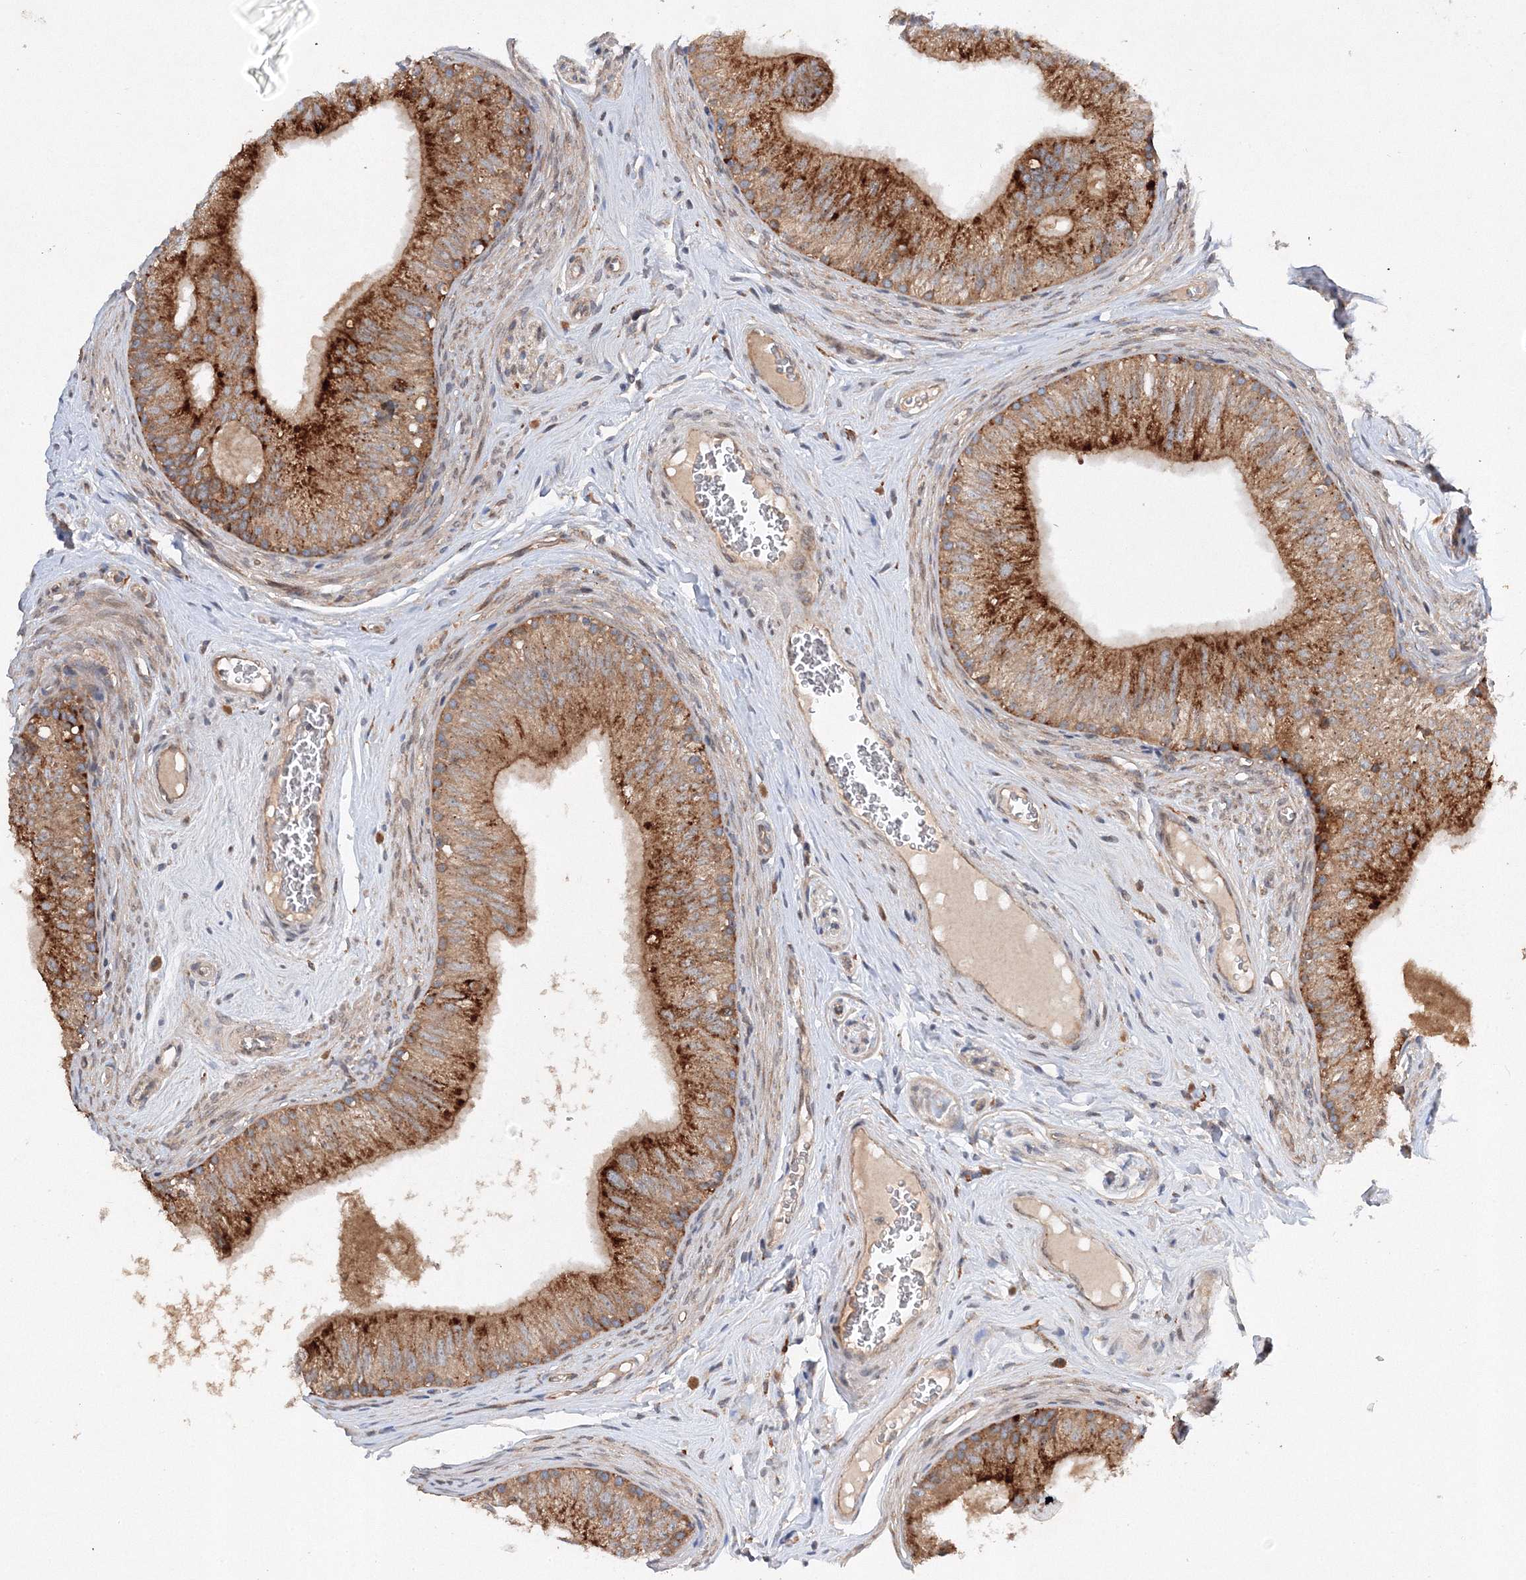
{"staining": {"intensity": "strong", "quantity": ">75%", "location": "cytoplasmic/membranous"}, "tissue": "epididymis", "cell_type": "Glandular cells", "image_type": "normal", "snomed": [{"axis": "morphology", "description": "Normal tissue, NOS"}, {"axis": "topography", "description": "Epididymis"}], "caption": "About >75% of glandular cells in benign human epididymis show strong cytoplasmic/membranous protein positivity as visualized by brown immunohistochemical staining.", "gene": "SLC36A1", "patient": {"sex": "male", "age": 46}}